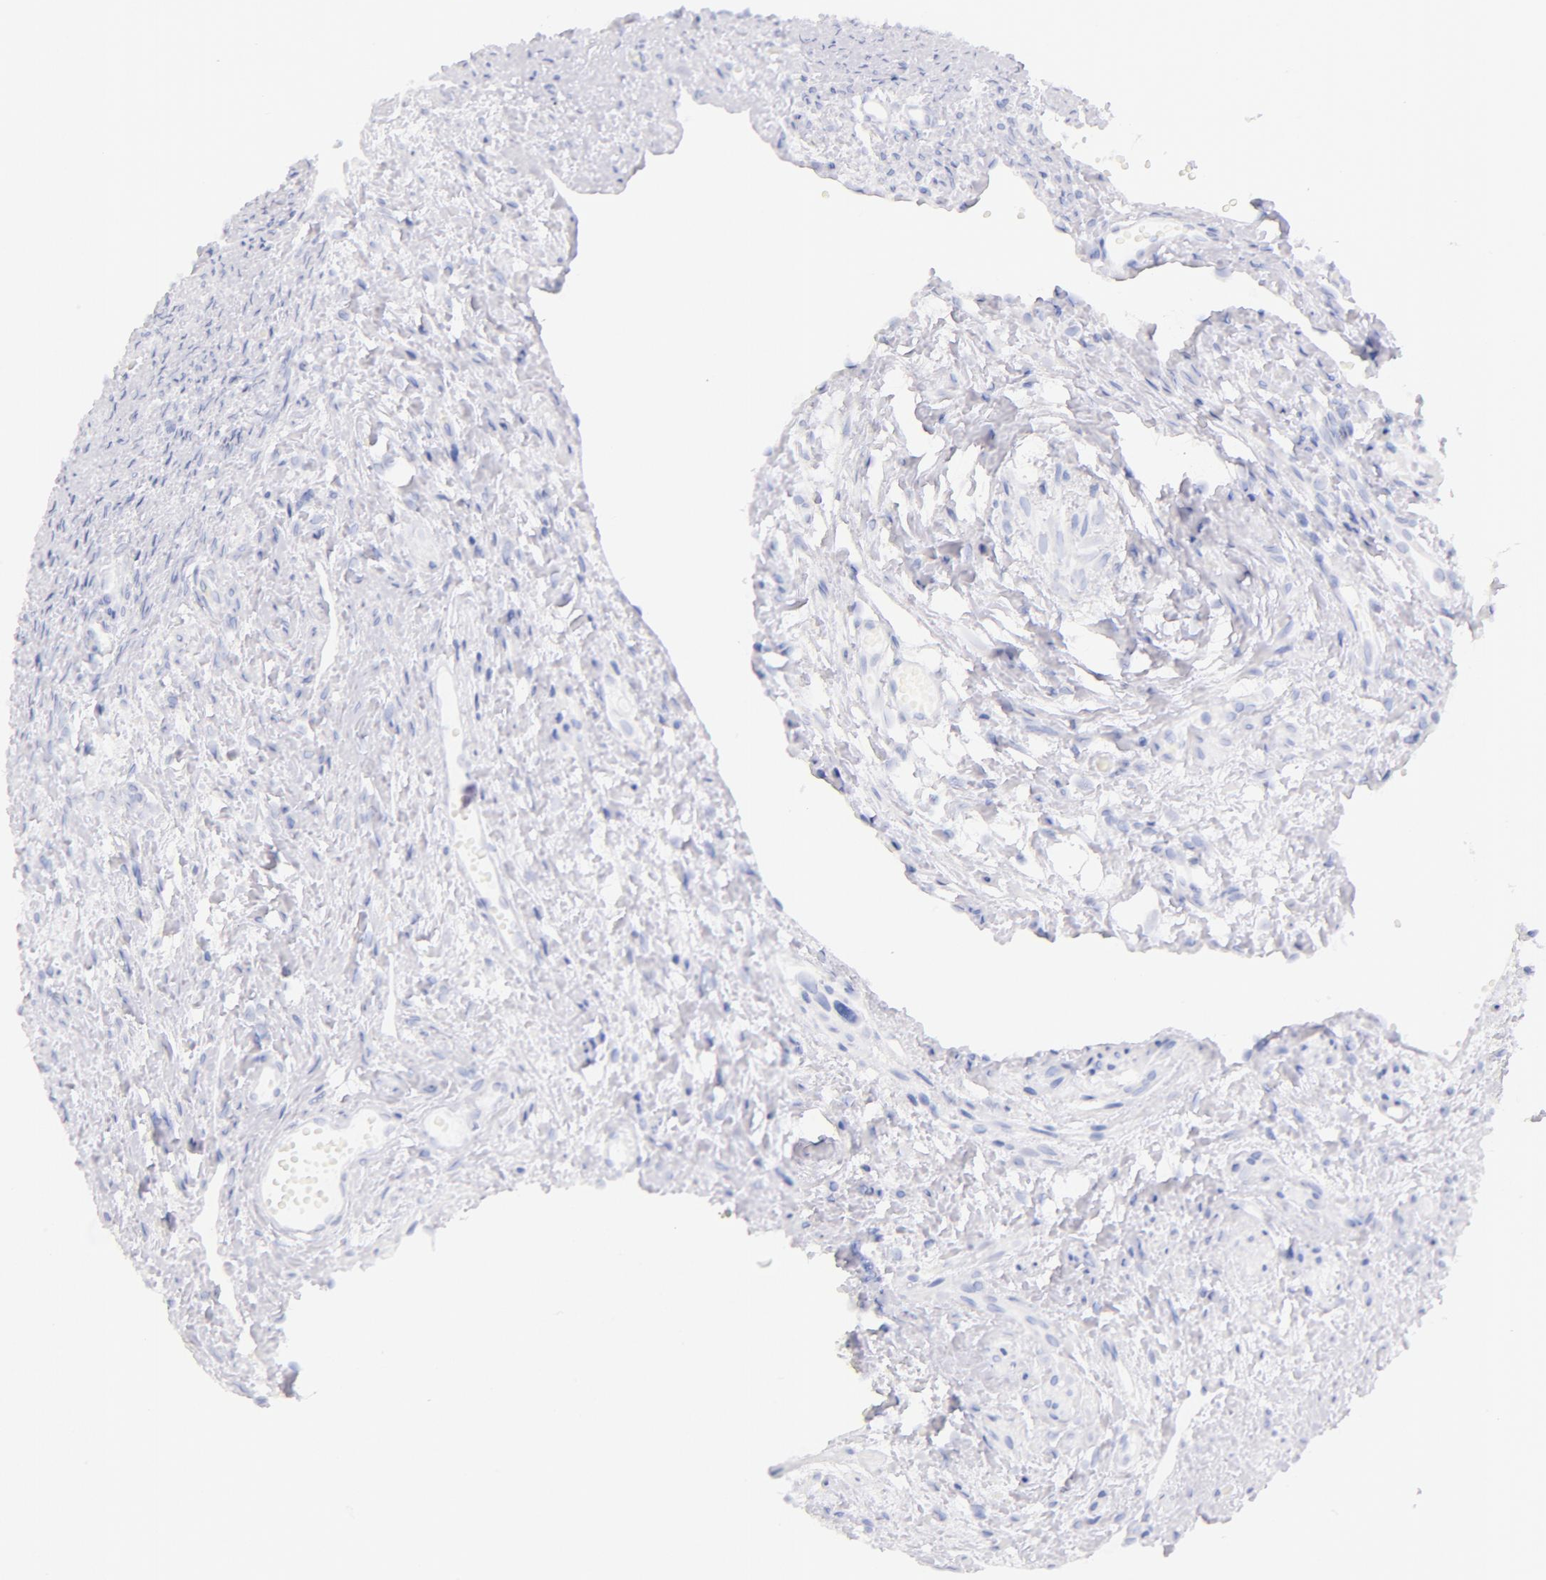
{"staining": {"intensity": "negative", "quantity": "none", "location": "none"}, "tissue": "ovary", "cell_type": "Ovarian stroma cells", "image_type": "normal", "snomed": [{"axis": "morphology", "description": "Normal tissue, NOS"}, {"axis": "topography", "description": "Ovary"}], "caption": "This photomicrograph is of normal ovary stained with immunohistochemistry (IHC) to label a protein in brown with the nuclei are counter-stained blue. There is no positivity in ovarian stroma cells.", "gene": "CD44", "patient": {"sex": "female", "age": 63}}